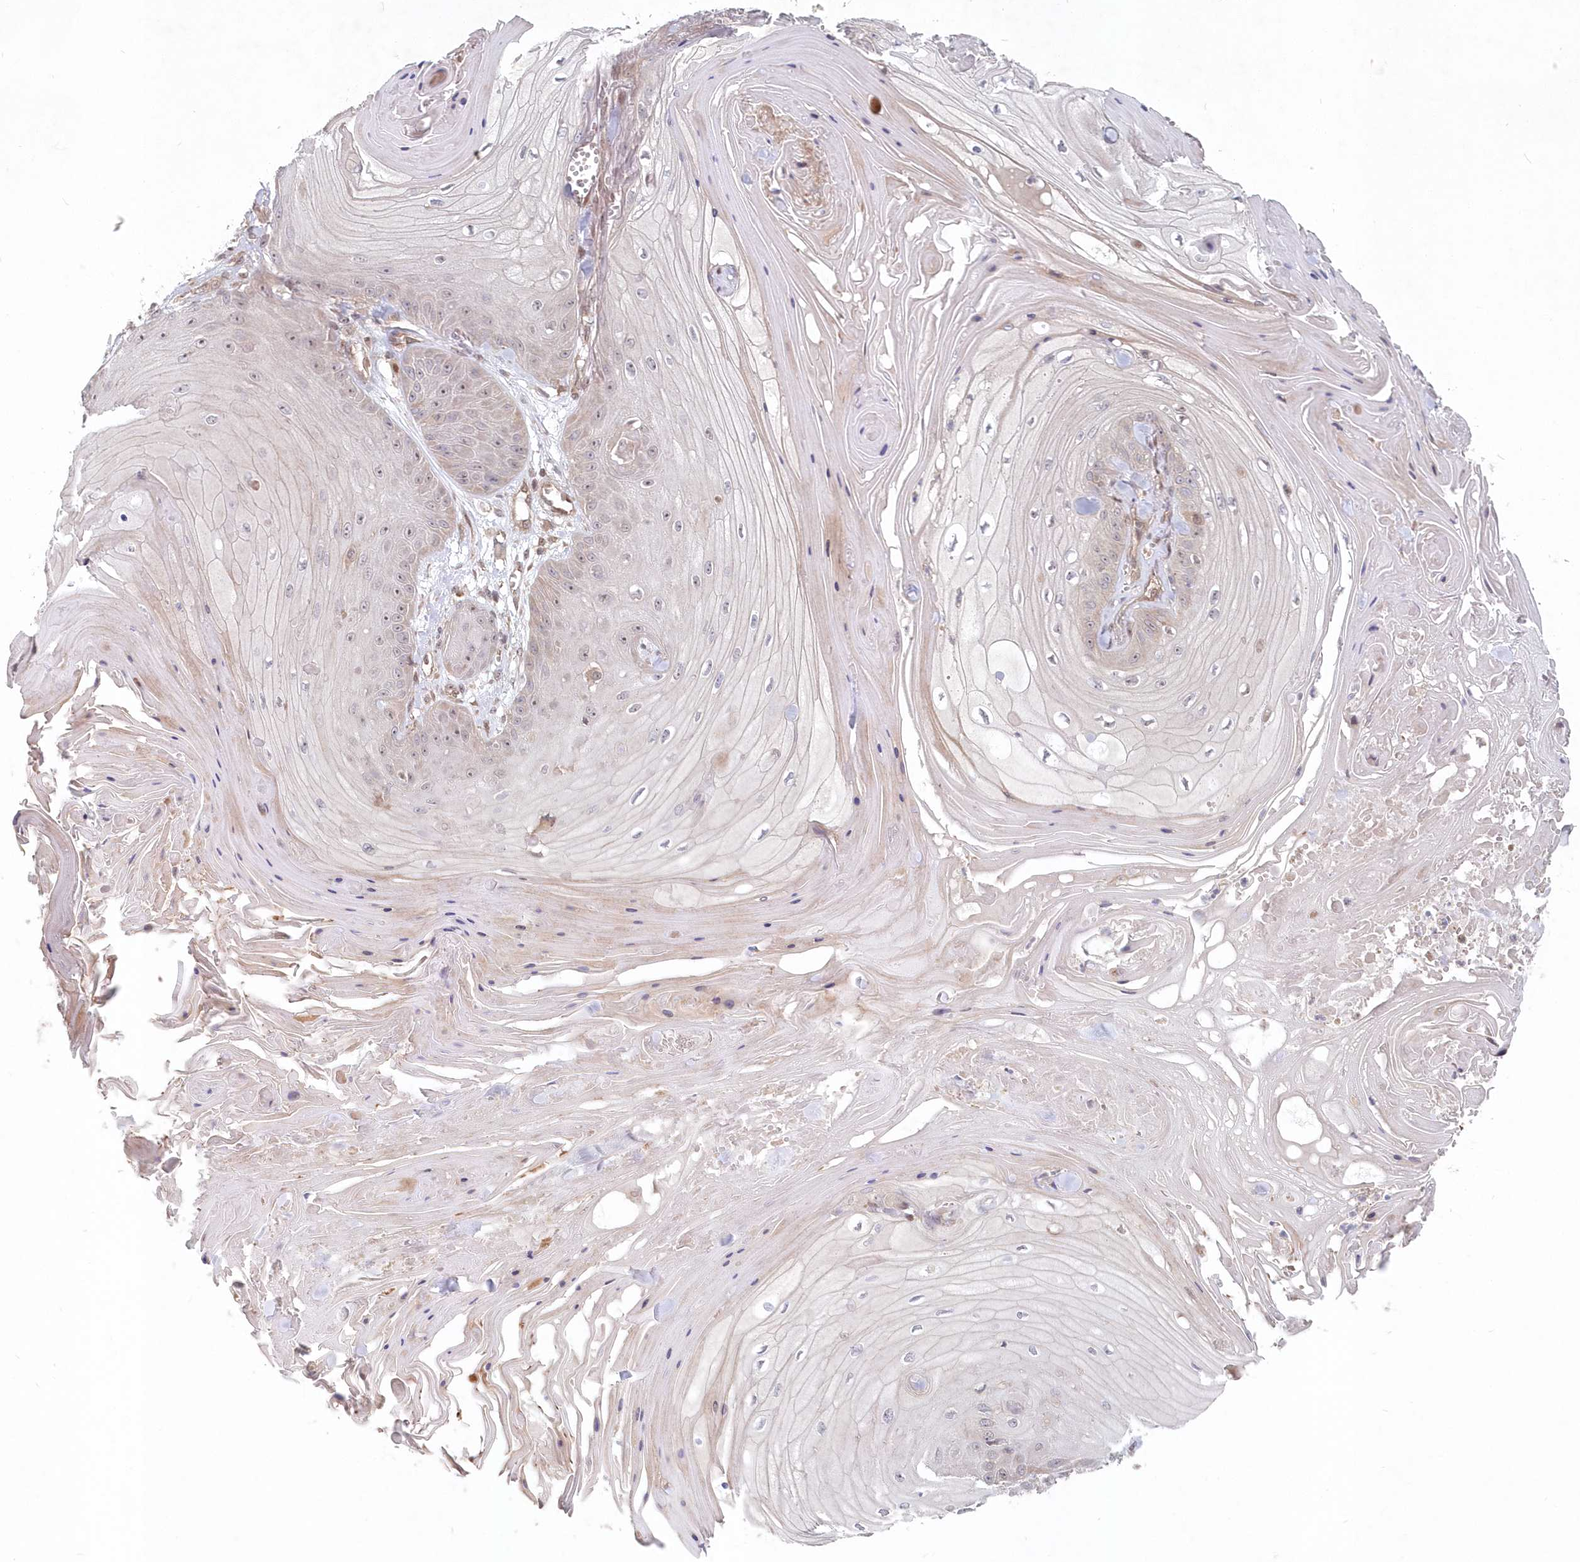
{"staining": {"intensity": "weak", "quantity": "<25%", "location": "nuclear"}, "tissue": "skin cancer", "cell_type": "Tumor cells", "image_type": "cancer", "snomed": [{"axis": "morphology", "description": "Squamous cell carcinoma, NOS"}, {"axis": "topography", "description": "Skin"}], "caption": "Immunohistochemistry of skin squamous cell carcinoma exhibits no staining in tumor cells. Nuclei are stained in blue.", "gene": "ABHD14B", "patient": {"sex": "male", "age": 74}}